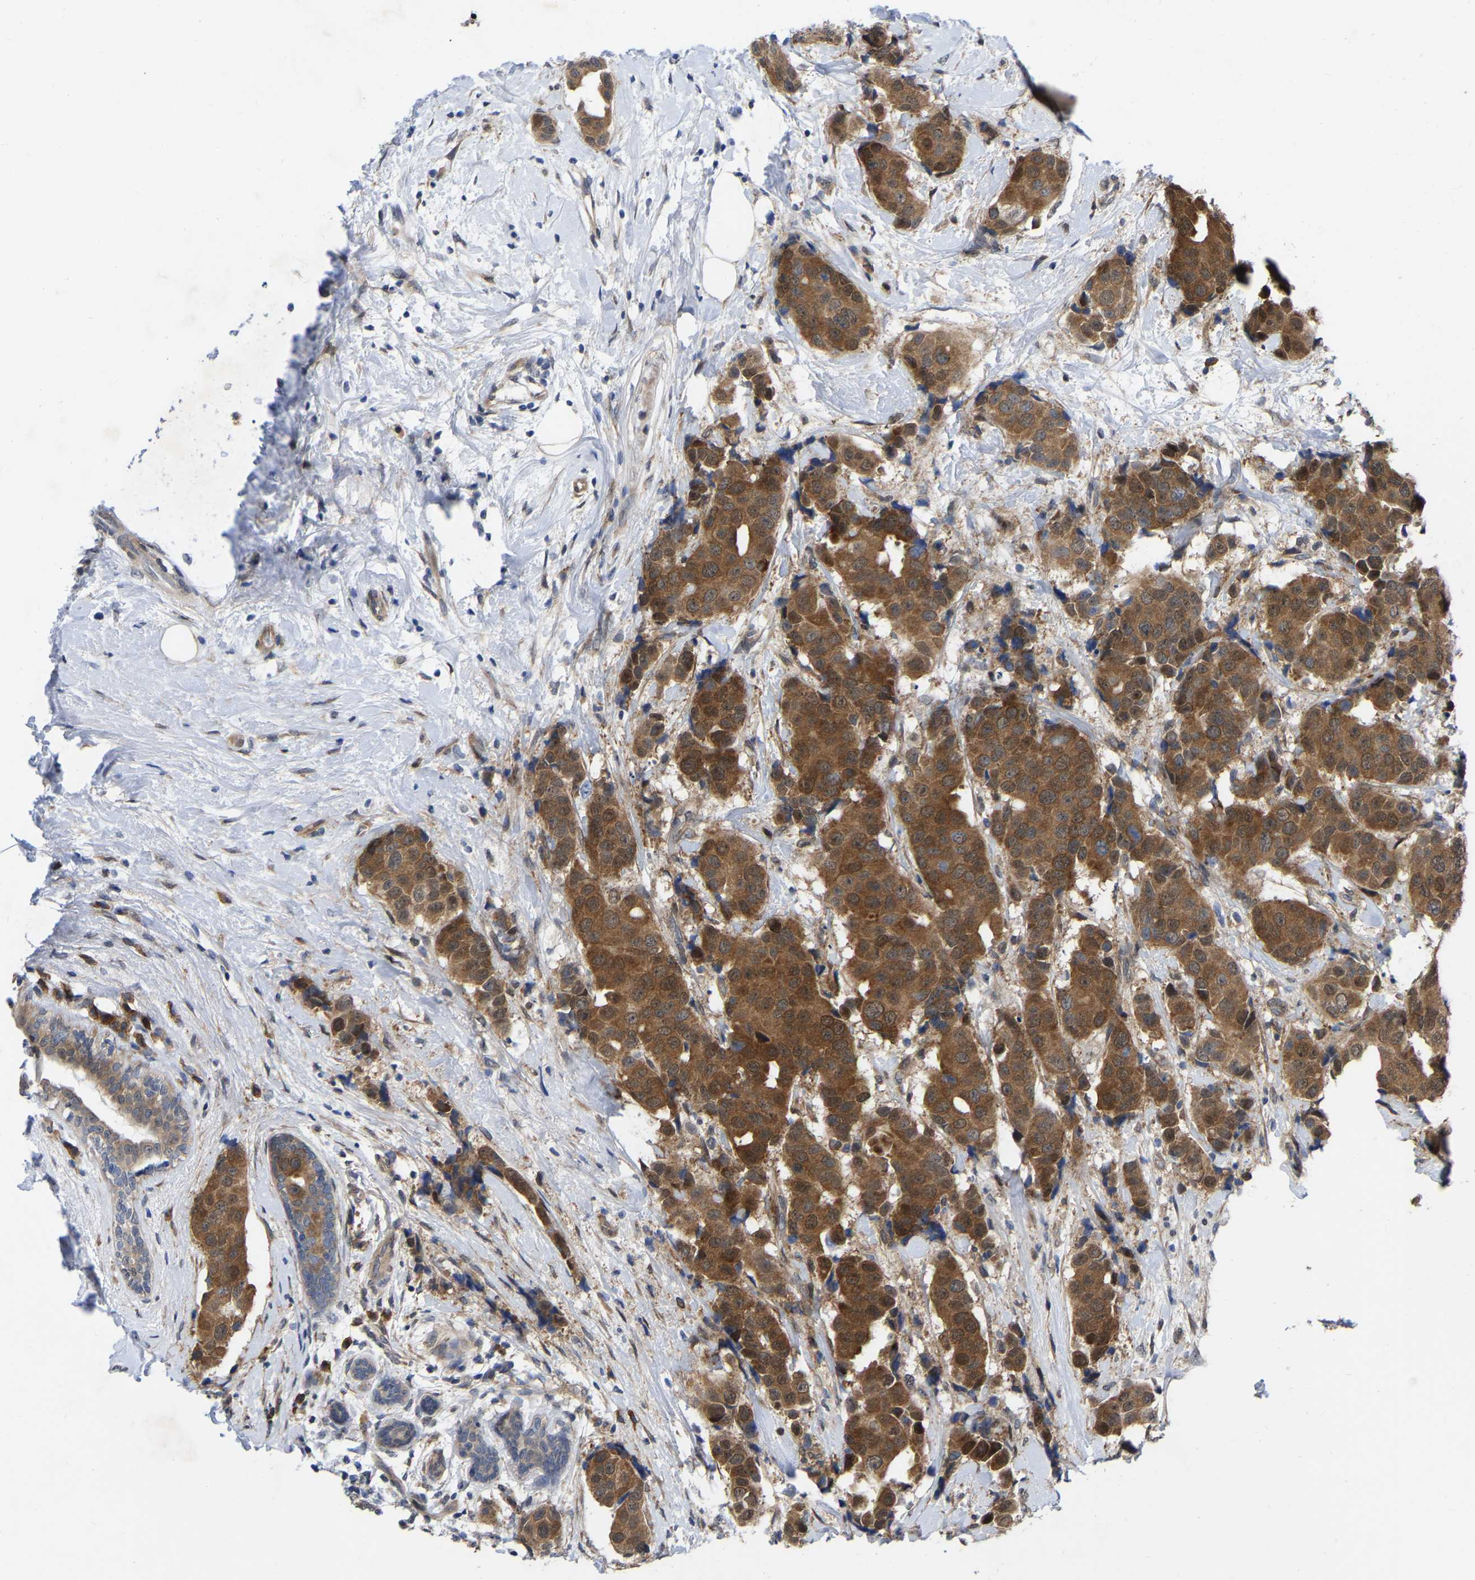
{"staining": {"intensity": "strong", "quantity": ">75%", "location": "cytoplasmic/membranous,nuclear"}, "tissue": "breast cancer", "cell_type": "Tumor cells", "image_type": "cancer", "snomed": [{"axis": "morphology", "description": "Normal tissue, NOS"}, {"axis": "morphology", "description": "Duct carcinoma"}, {"axis": "topography", "description": "Breast"}], "caption": "Protein expression analysis of human infiltrating ductal carcinoma (breast) reveals strong cytoplasmic/membranous and nuclear expression in approximately >75% of tumor cells. Immunohistochemistry stains the protein of interest in brown and the nuclei are stained blue.", "gene": "UBE4B", "patient": {"sex": "female", "age": 39}}